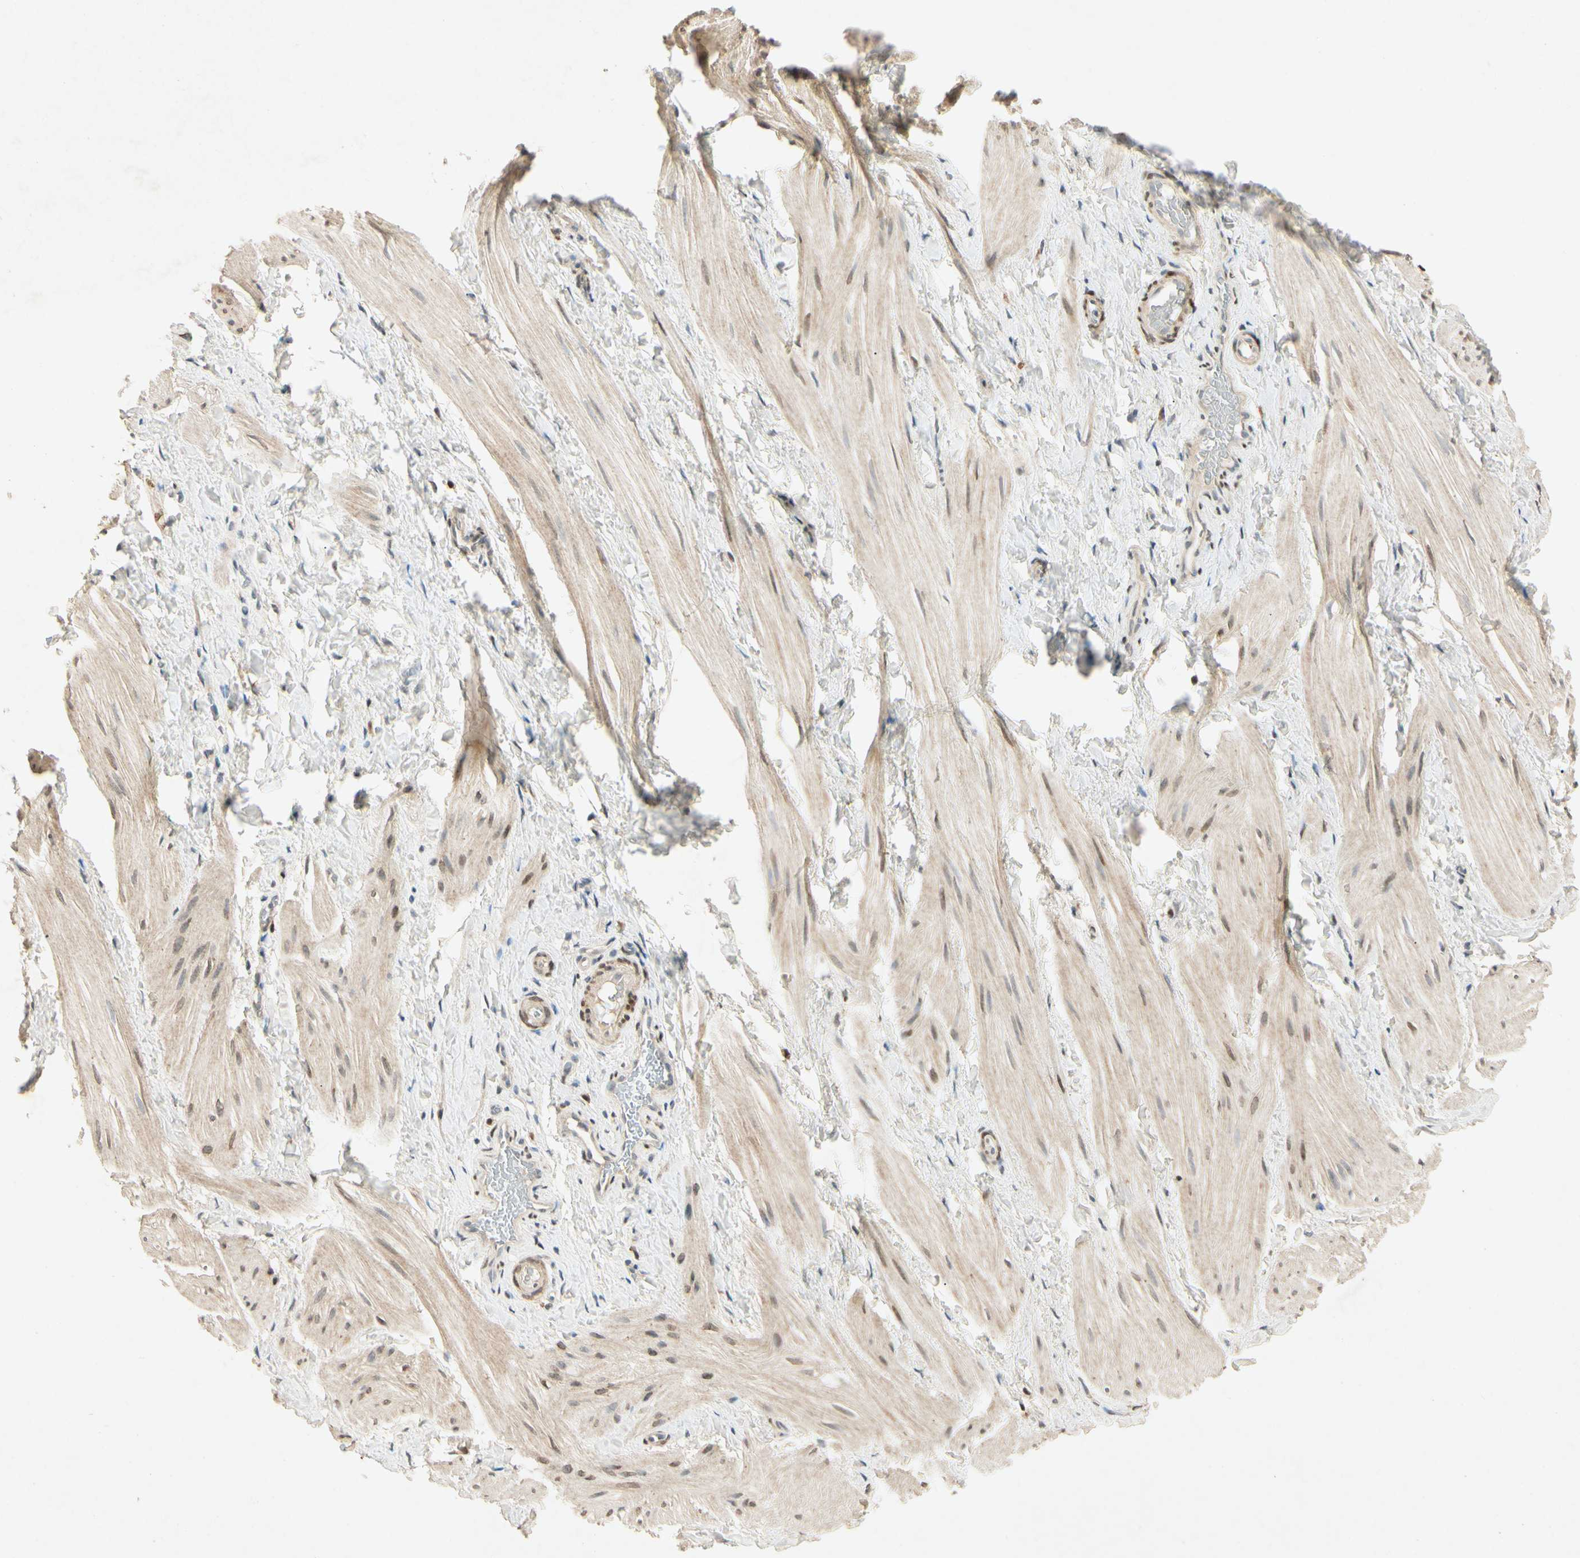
{"staining": {"intensity": "moderate", "quantity": "25%-75%", "location": "nuclear"}, "tissue": "smooth muscle", "cell_type": "Smooth muscle cells", "image_type": "normal", "snomed": [{"axis": "morphology", "description": "Normal tissue, NOS"}, {"axis": "topography", "description": "Smooth muscle"}], "caption": "Immunohistochemistry (IHC) staining of unremarkable smooth muscle, which shows medium levels of moderate nuclear positivity in approximately 25%-75% of smooth muscle cells indicating moderate nuclear protein staining. The staining was performed using DAB (brown) for protein detection and nuclei were counterstained in hematoxylin (blue).", "gene": "HSPA1B", "patient": {"sex": "male", "age": 16}}